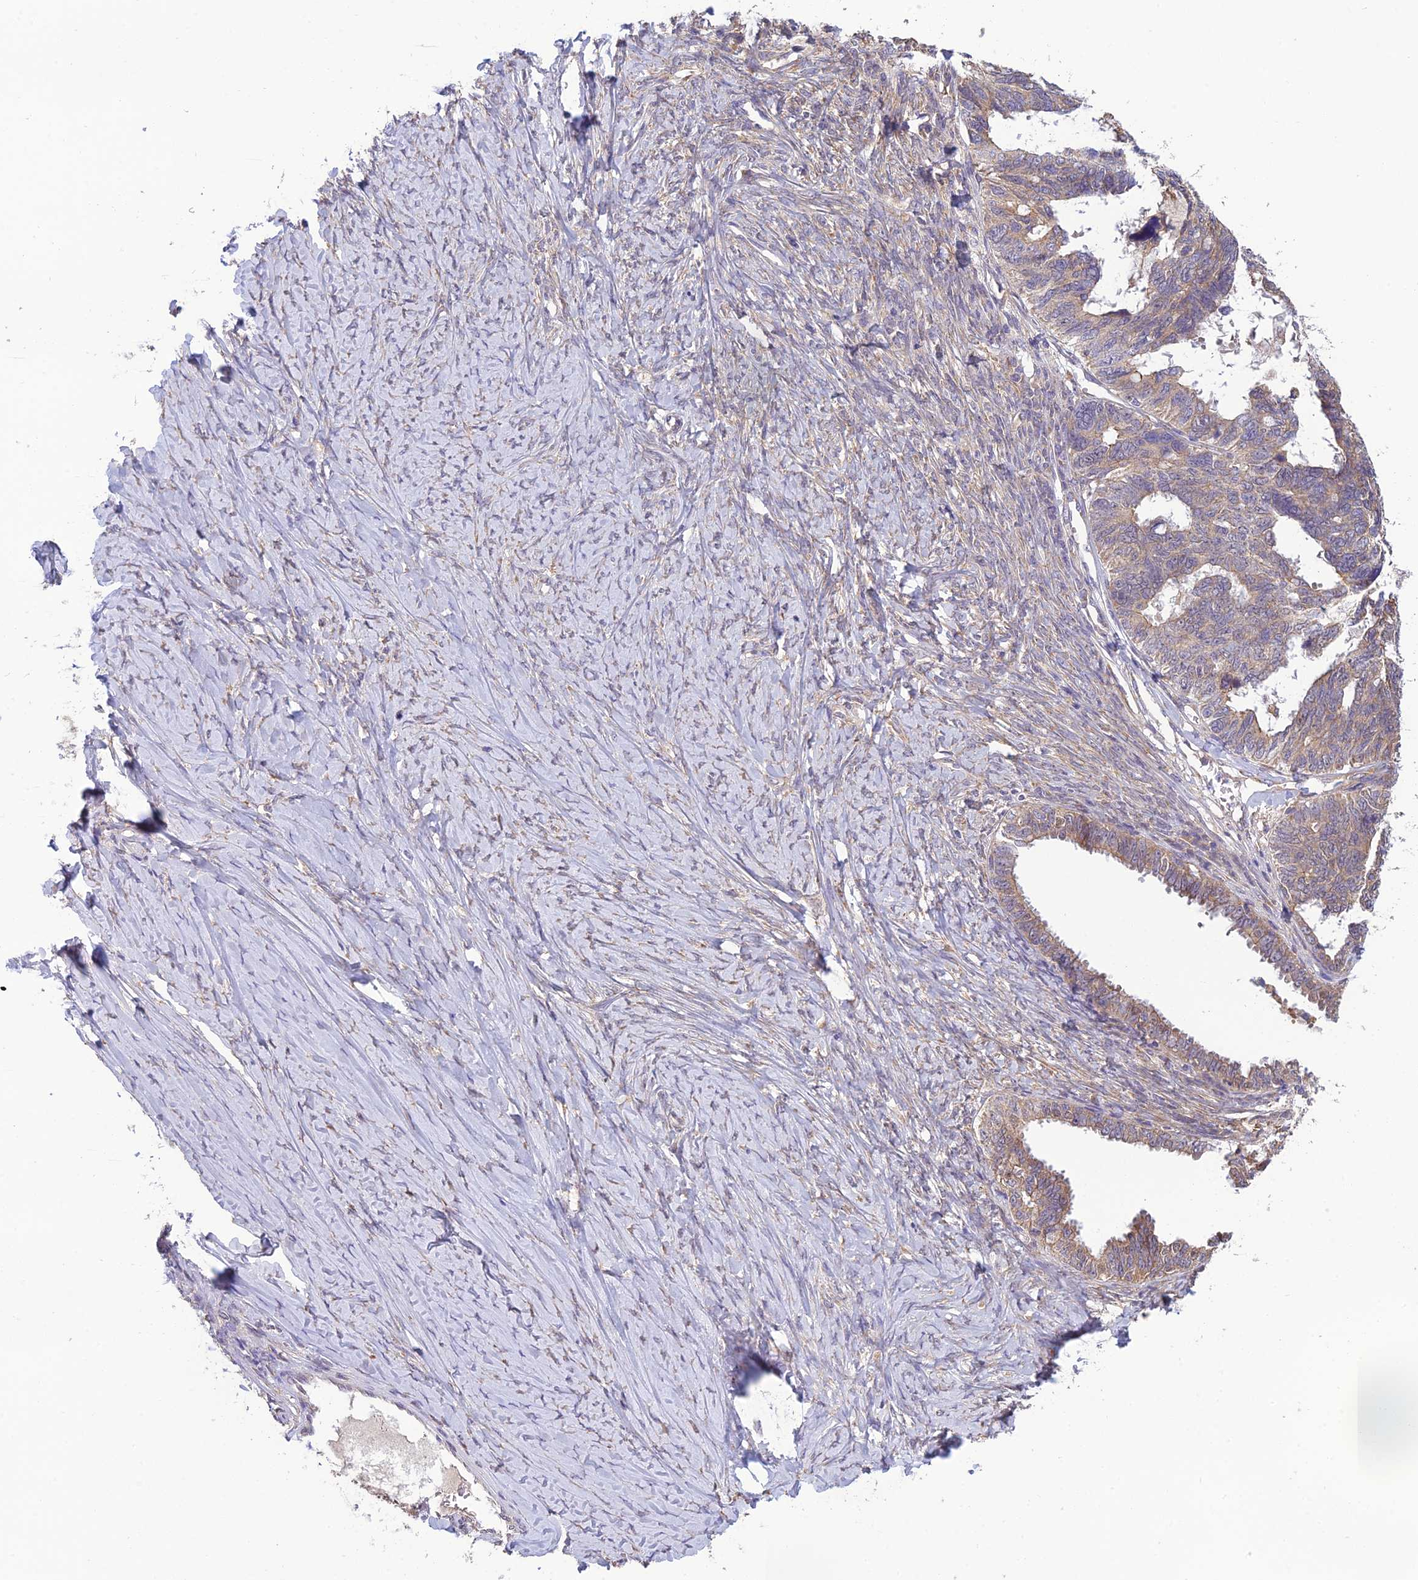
{"staining": {"intensity": "weak", "quantity": ">75%", "location": "cytoplasmic/membranous"}, "tissue": "ovarian cancer", "cell_type": "Tumor cells", "image_type": "cancer", "snomed": [{"axis": "morphology", "description": "Cystadenocarcinoma, serous, NOS"}, {"axis": "topography", "description": "Ovary"}], "caption": "This photomicrograph demonstrates IHC staining of human ovarian cancer, with low weak cytoplasmic/membranous staining in about >75% of tumor cells.", "gene": "MRNIP", "patient": {"sex": "female", "age": 79}}